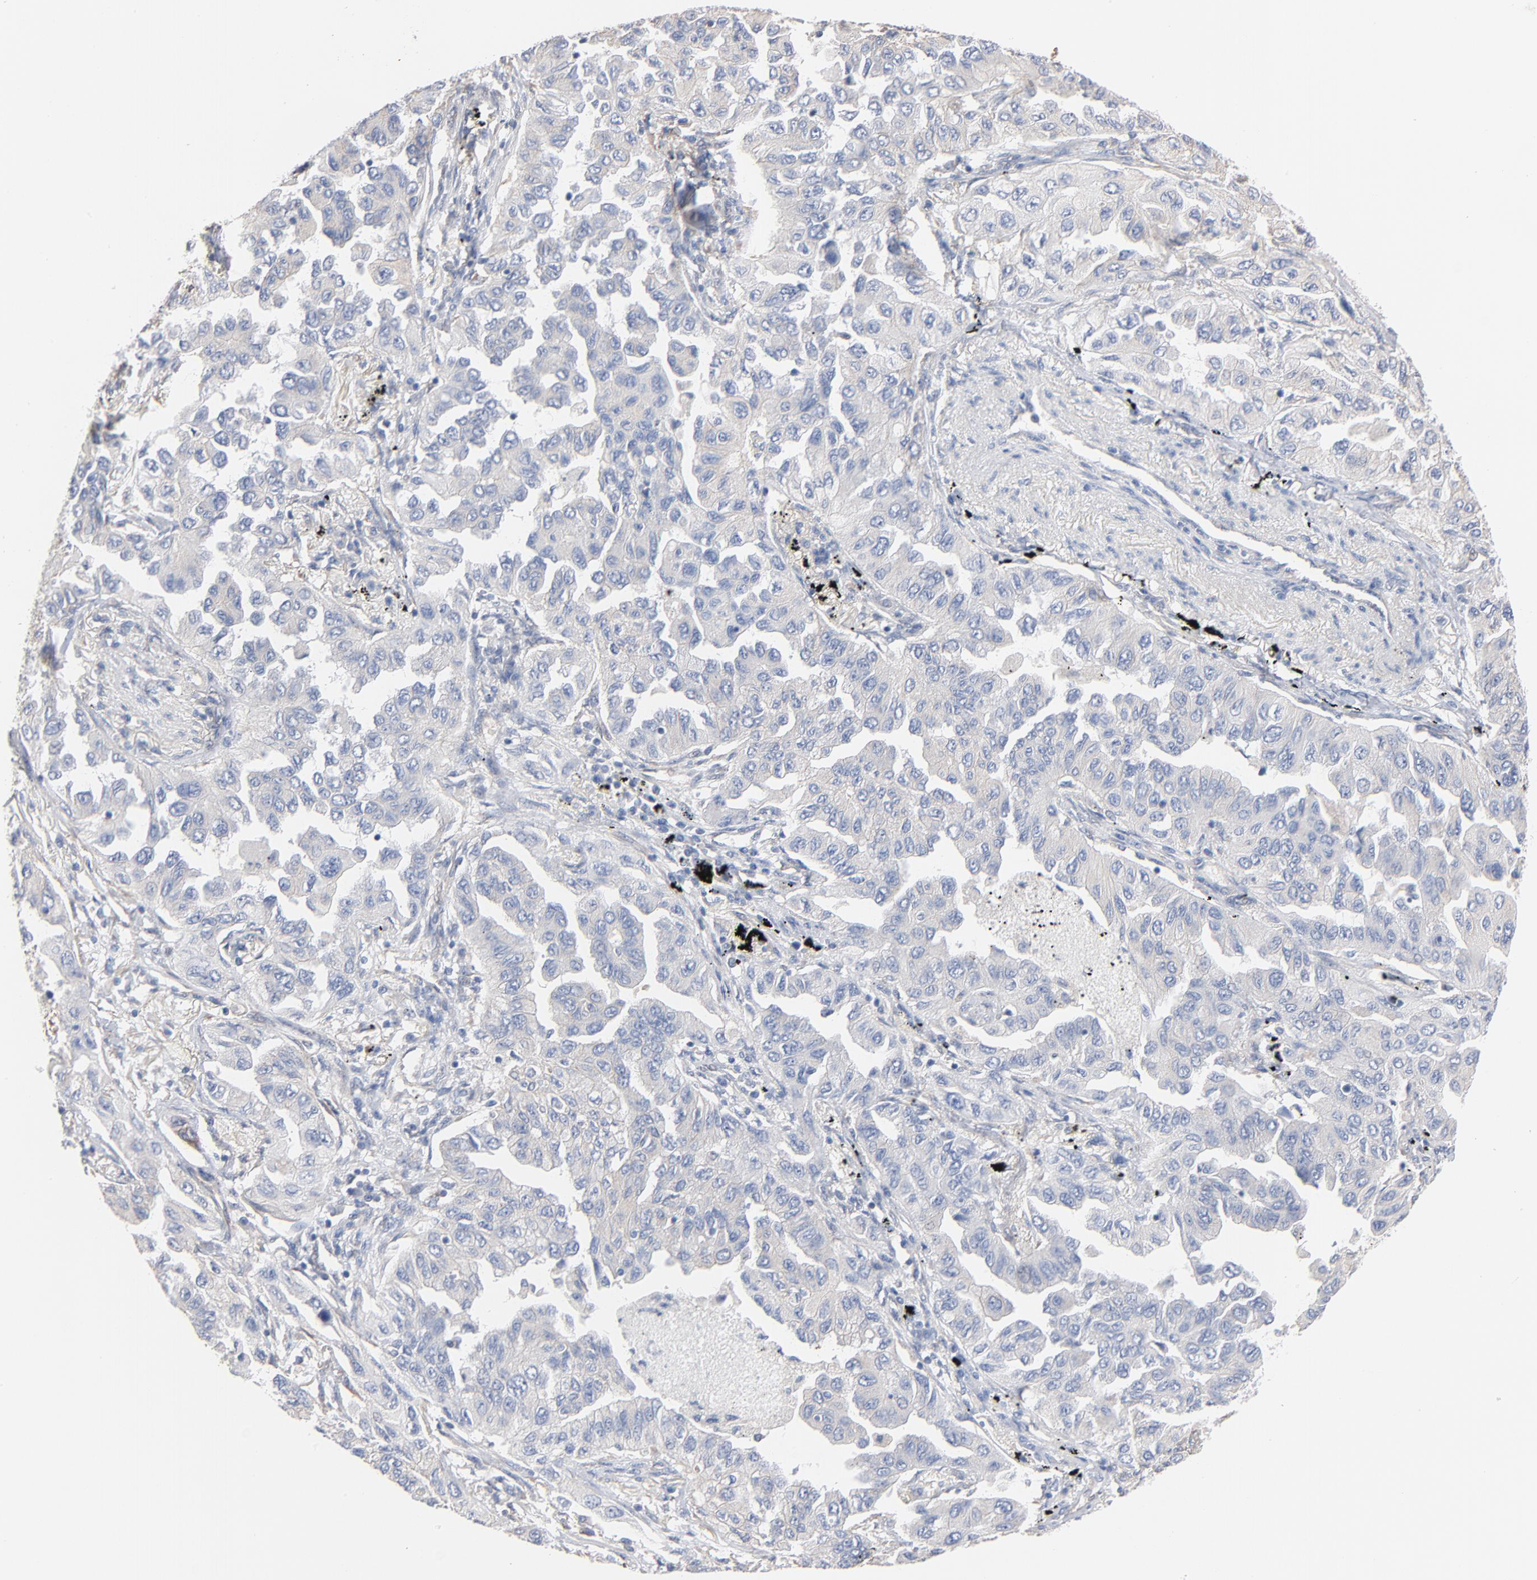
{"staining": {"intensity": "negative", "quantity": "none", "location": "none"}, "tissue": "lung cancer", "cell_type": "Tumor cells", "image_type": "cancer", "snomed": [{"axis": "morphology", "description": "Adenocarcinoma, NOS"}, {"axis": "topography", "description": "Lung"}], "caption": "Lung adenocarcinoma was stained to show a protein in brown. There is no significant expression in tumor cells.", "gene": "ABCD4", "patient": {"sex": "female", "age": 65}}